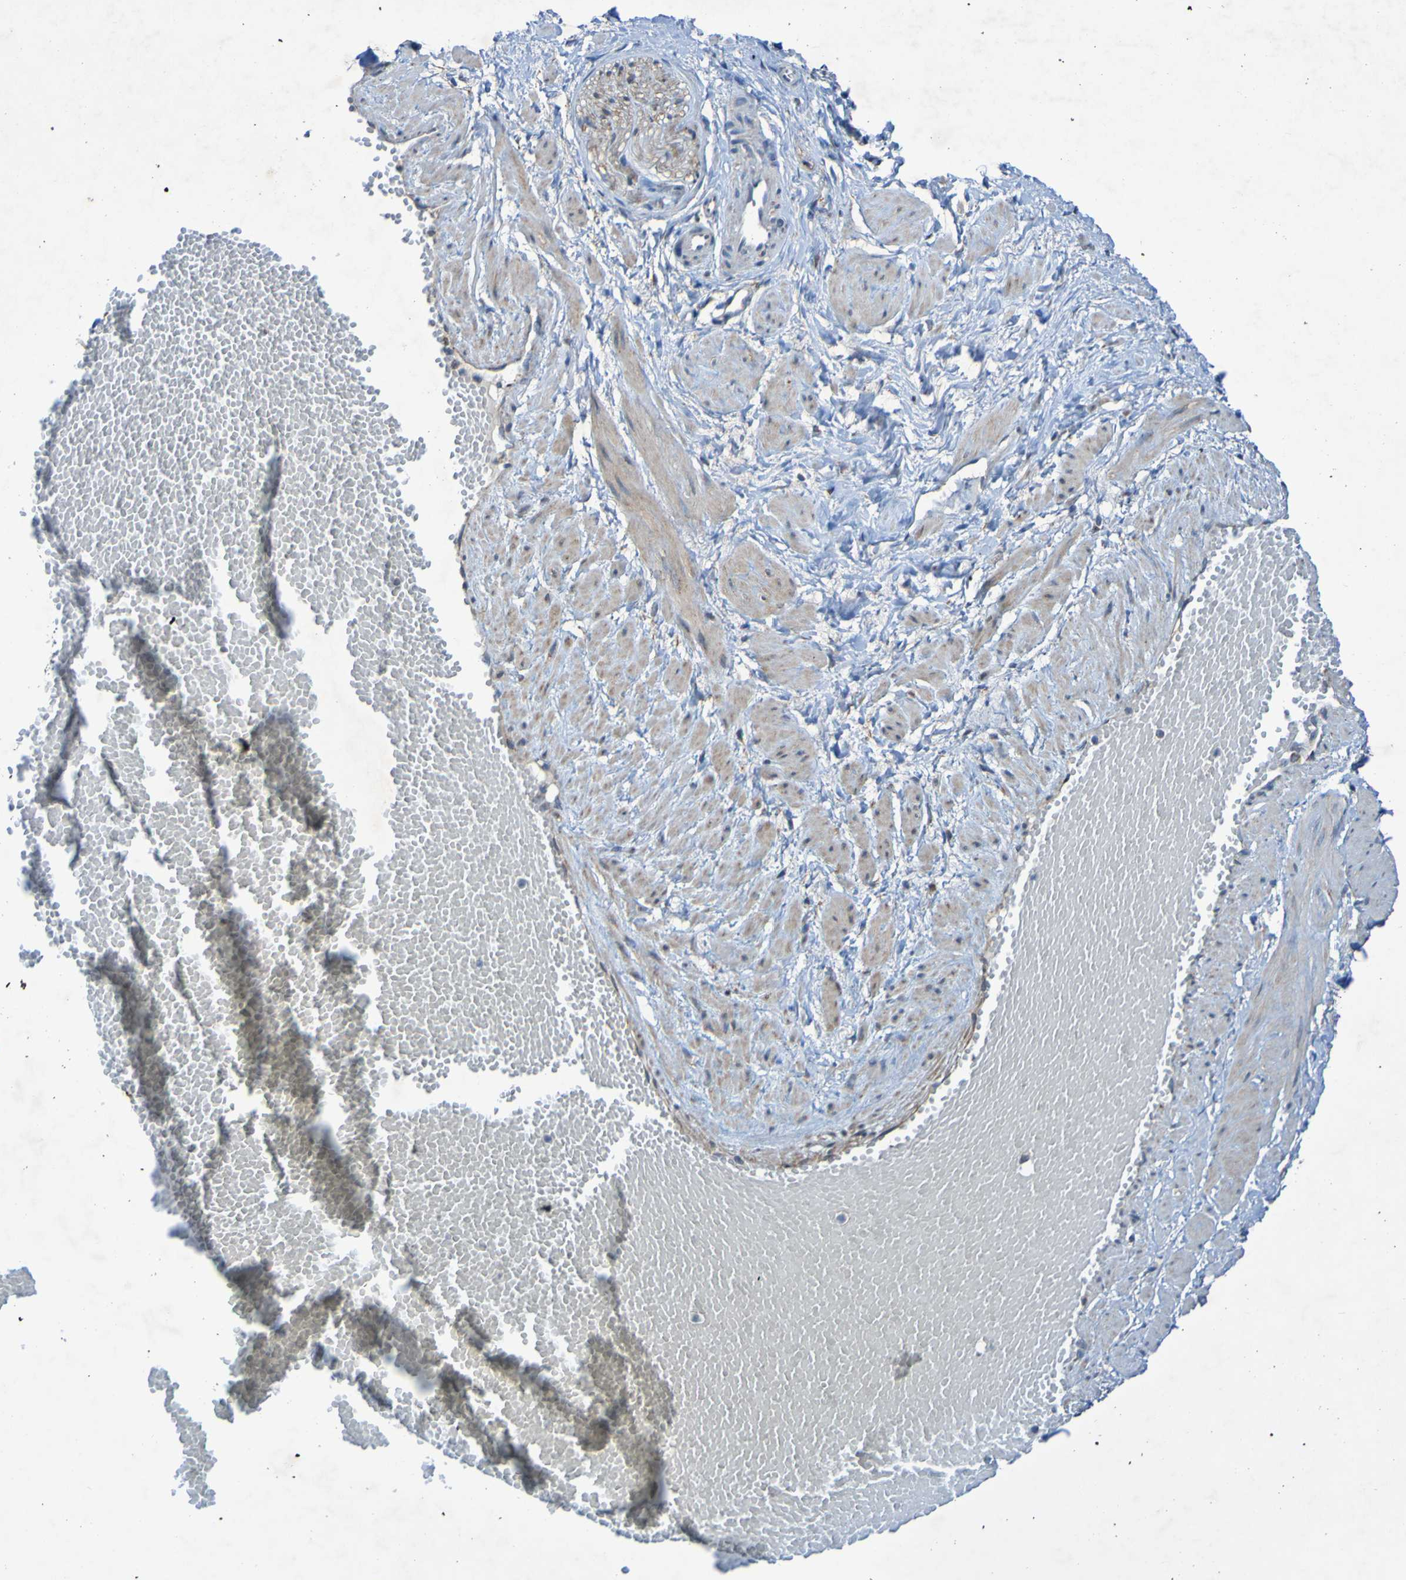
{"staining": {"intensity": "weak", "quantity": "<25%", "location": "cytoplasmic/membranous"}, "tissue": "adipose tissue", "cell_type": "Adipocytes", "image_type": "normal", "snomed": [{"axis": "morphology", "description": "Normal tissue, NOS"}, {"axis": "topography", "description": "Soft tissue"}, {"axis": "topography", "description": "Vascular tissue"}], "caption": "Immunohistochemical staining of benign human adipose tissue displays no significant staining in adipocytes. The staining was performed using DAB (3,3'-diaminobenzidine) to visualize the protein expression in brown, while the nuclei were stained in blue with hematoxylin (Magnification: 20x).", "gene": "CCDC51", "patient": {"sex": "female", "age": 35}}